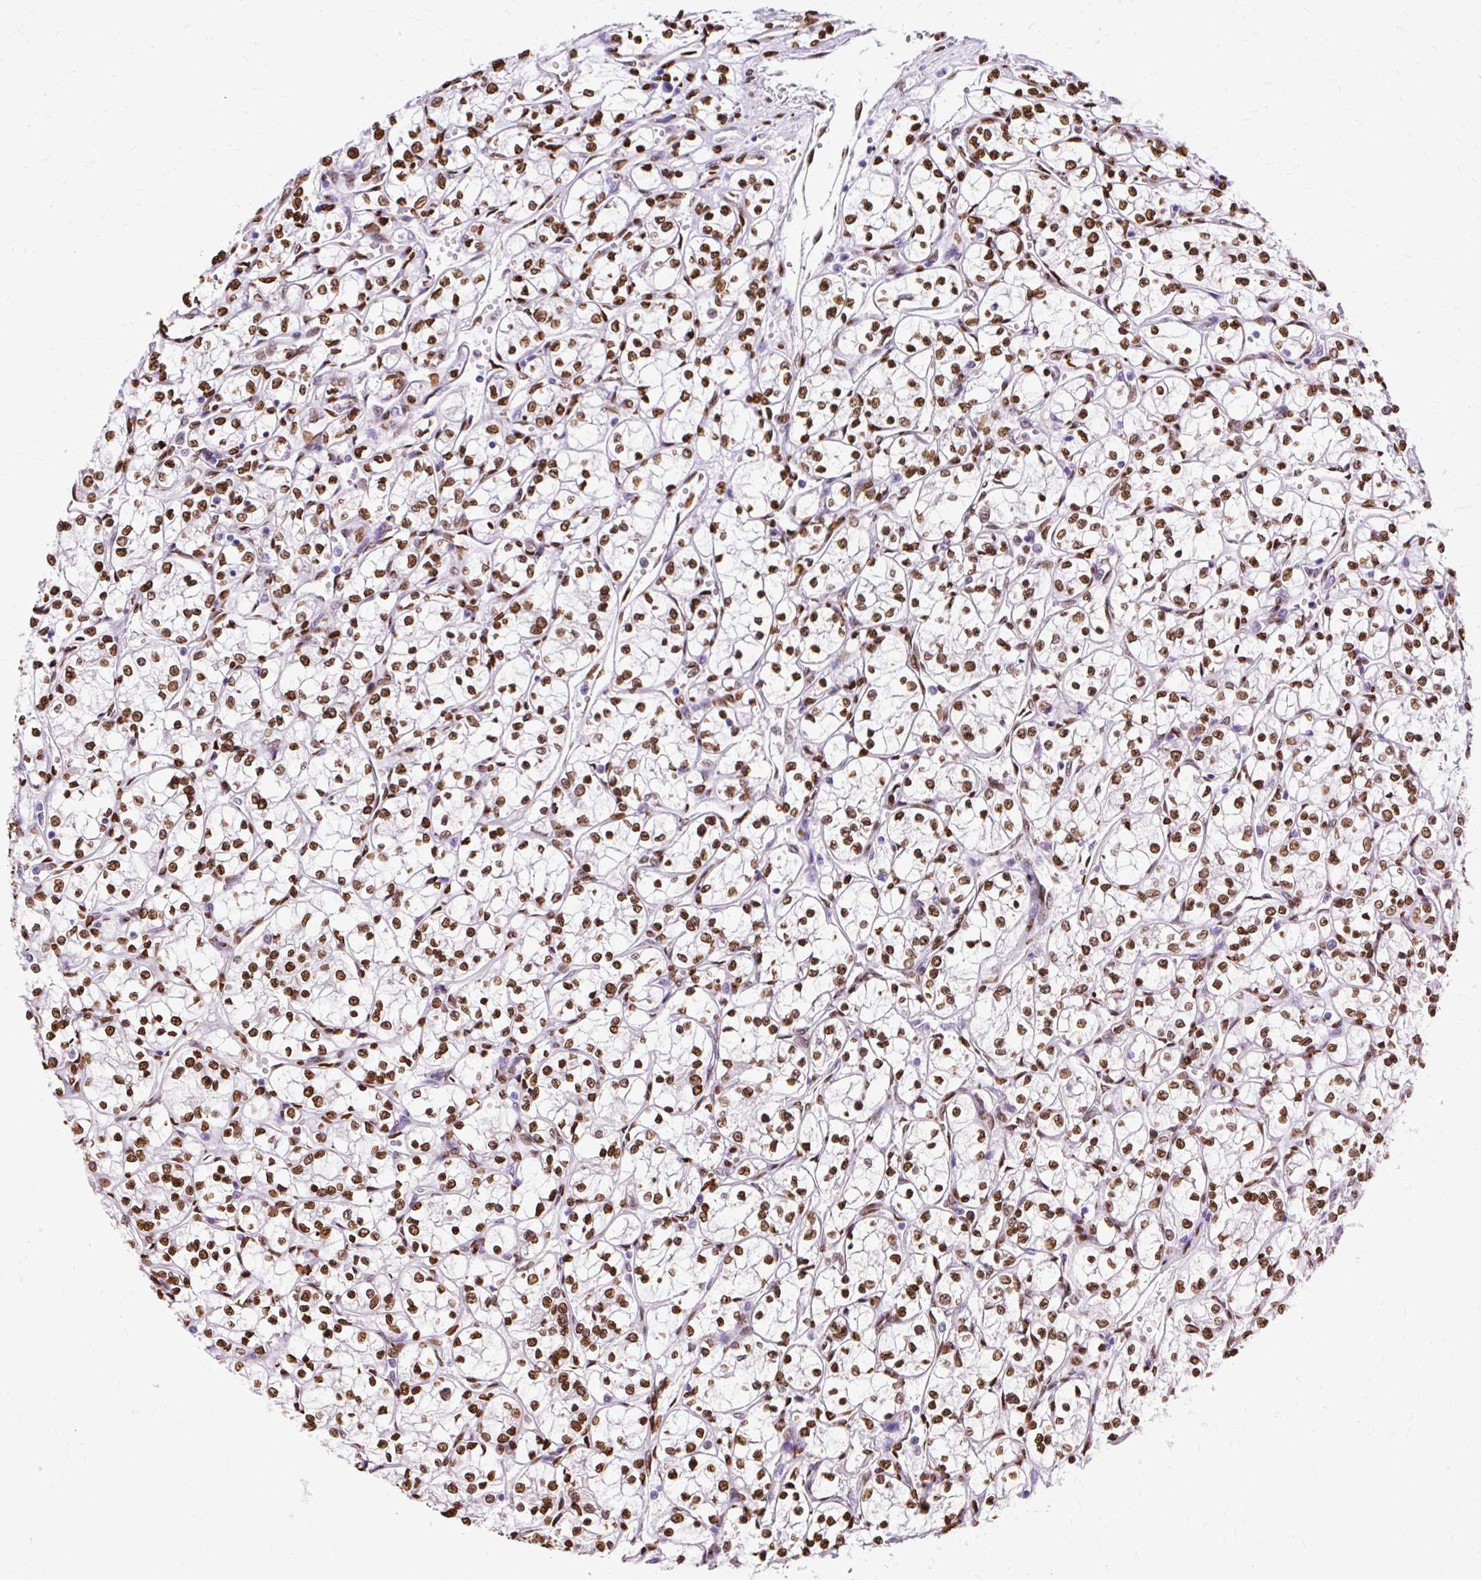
{"staining": {"intensity": "strong", "quantity": ">75%", "location": "nuclear"}, "tissue": "renal cancer", "cell_type": "Tumor cells", "image_type": "cancer", "snomed": [{"axis": "morphology", "description": "Adenocarcinoma, NOS"}, {"axis": "topography", "description": "Kidney"}], "caption": "A high-resolution histopathology image shows immunohistochemistry (IHC) staining of renal cancer, which shows strong nuclear positivity in about >75% of tumor cells. Immunohistochemistry stains the protein of interest in brown and the nuclei are stained blue.", "gene": "TMEM184C", "patient": {"sex": "female", "age": 69}}